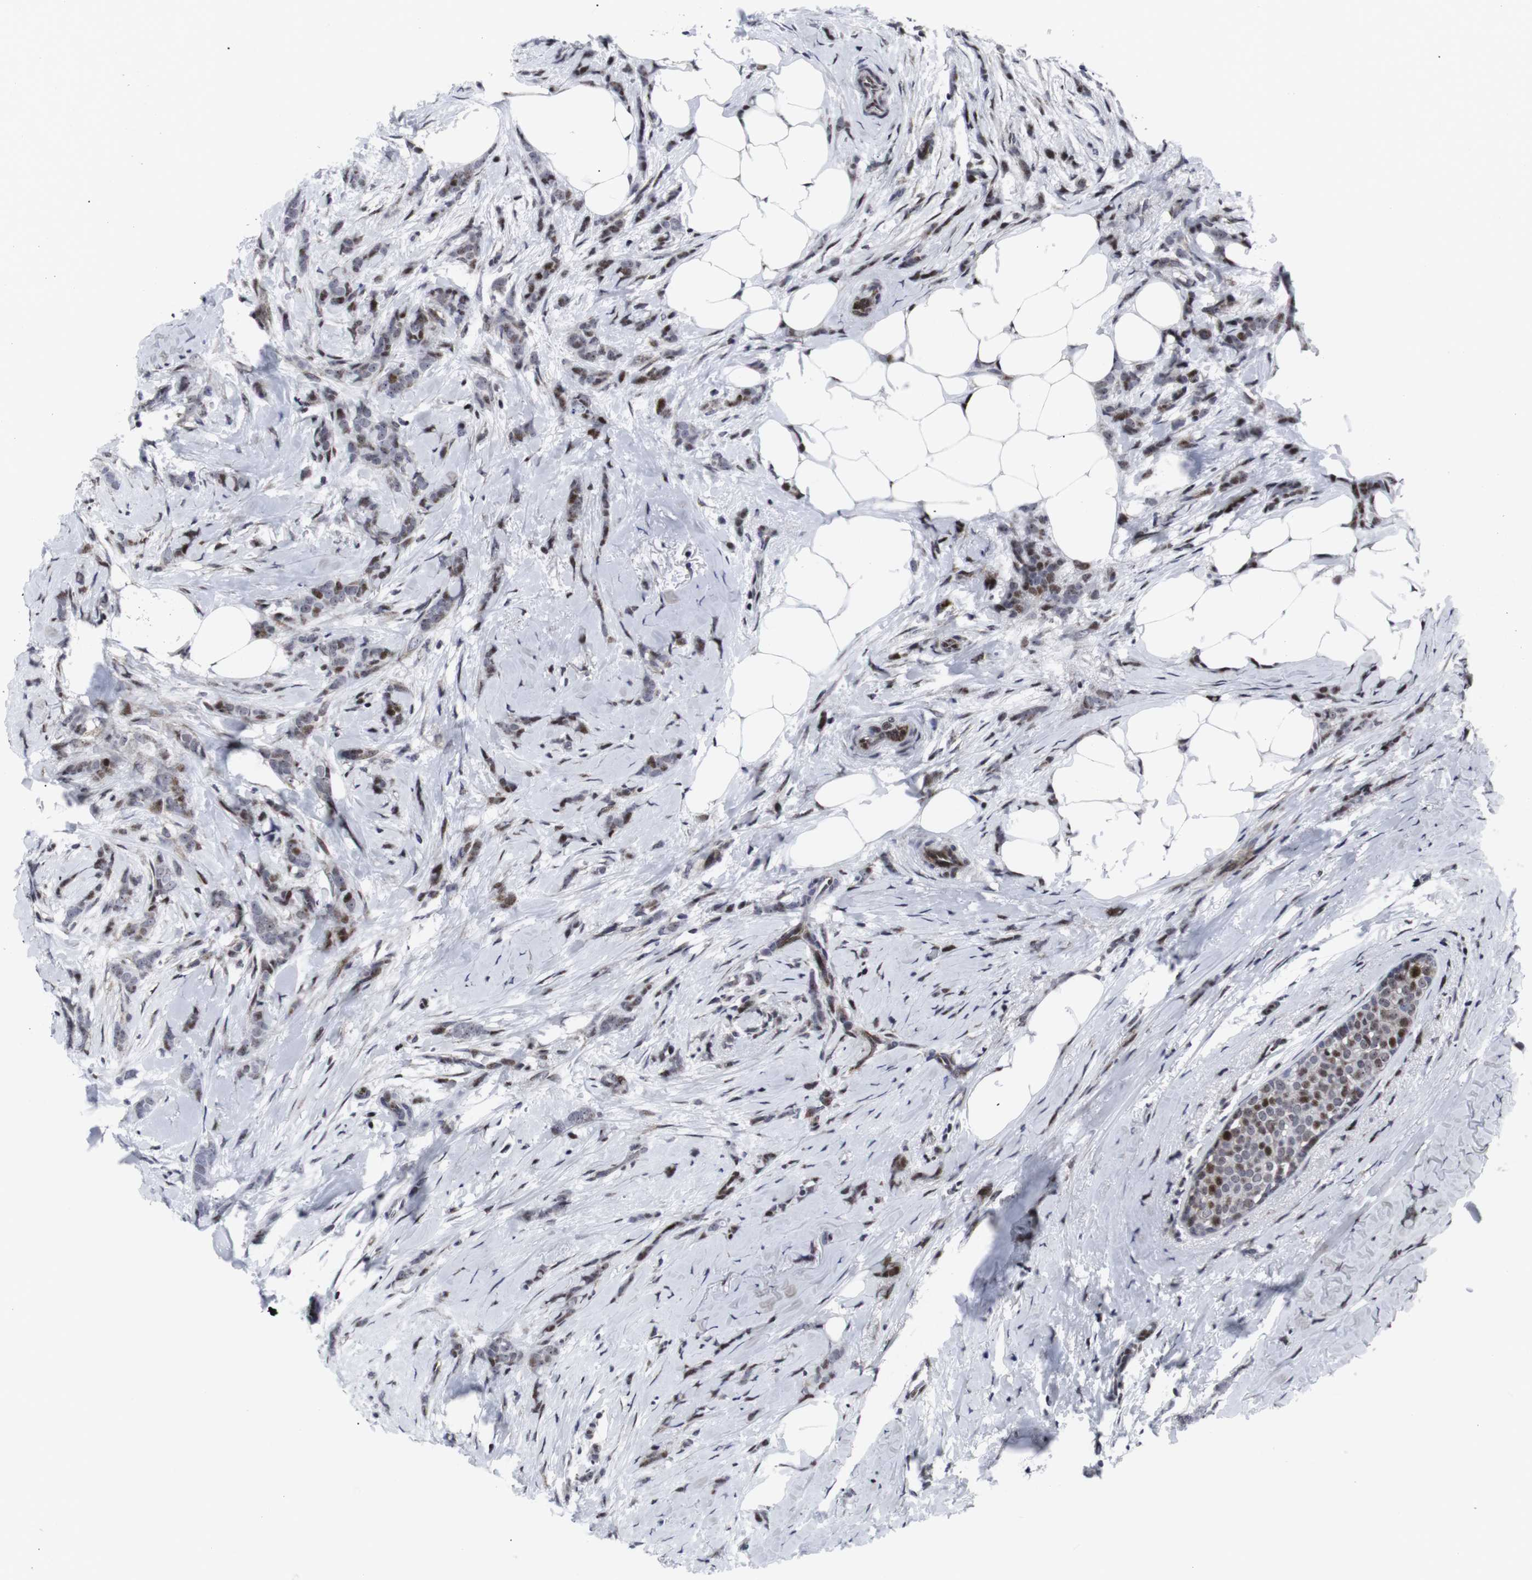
{"staining": {"intensity": "moderate", "quantity": "25%-75%", "location": "nuclear"}, "tissue": "breast cancer", "cell_type": "Tumor cells", "image_type": "cancer", "snomed": [{"axis": "morphology", "description": "Lobular carcinoma, in situ"}, {"axis": "morphology", "description": "Lobular carcinoma"}, {"axis": "topography", "description": "Breast"}], "caption": "Lobular carcinoma (breast) tissue displays moderate nuclear staining in about 25%-75% of tumor cells", "gene": "MLH1", "patient": {"sex": "female", "age": 41}}